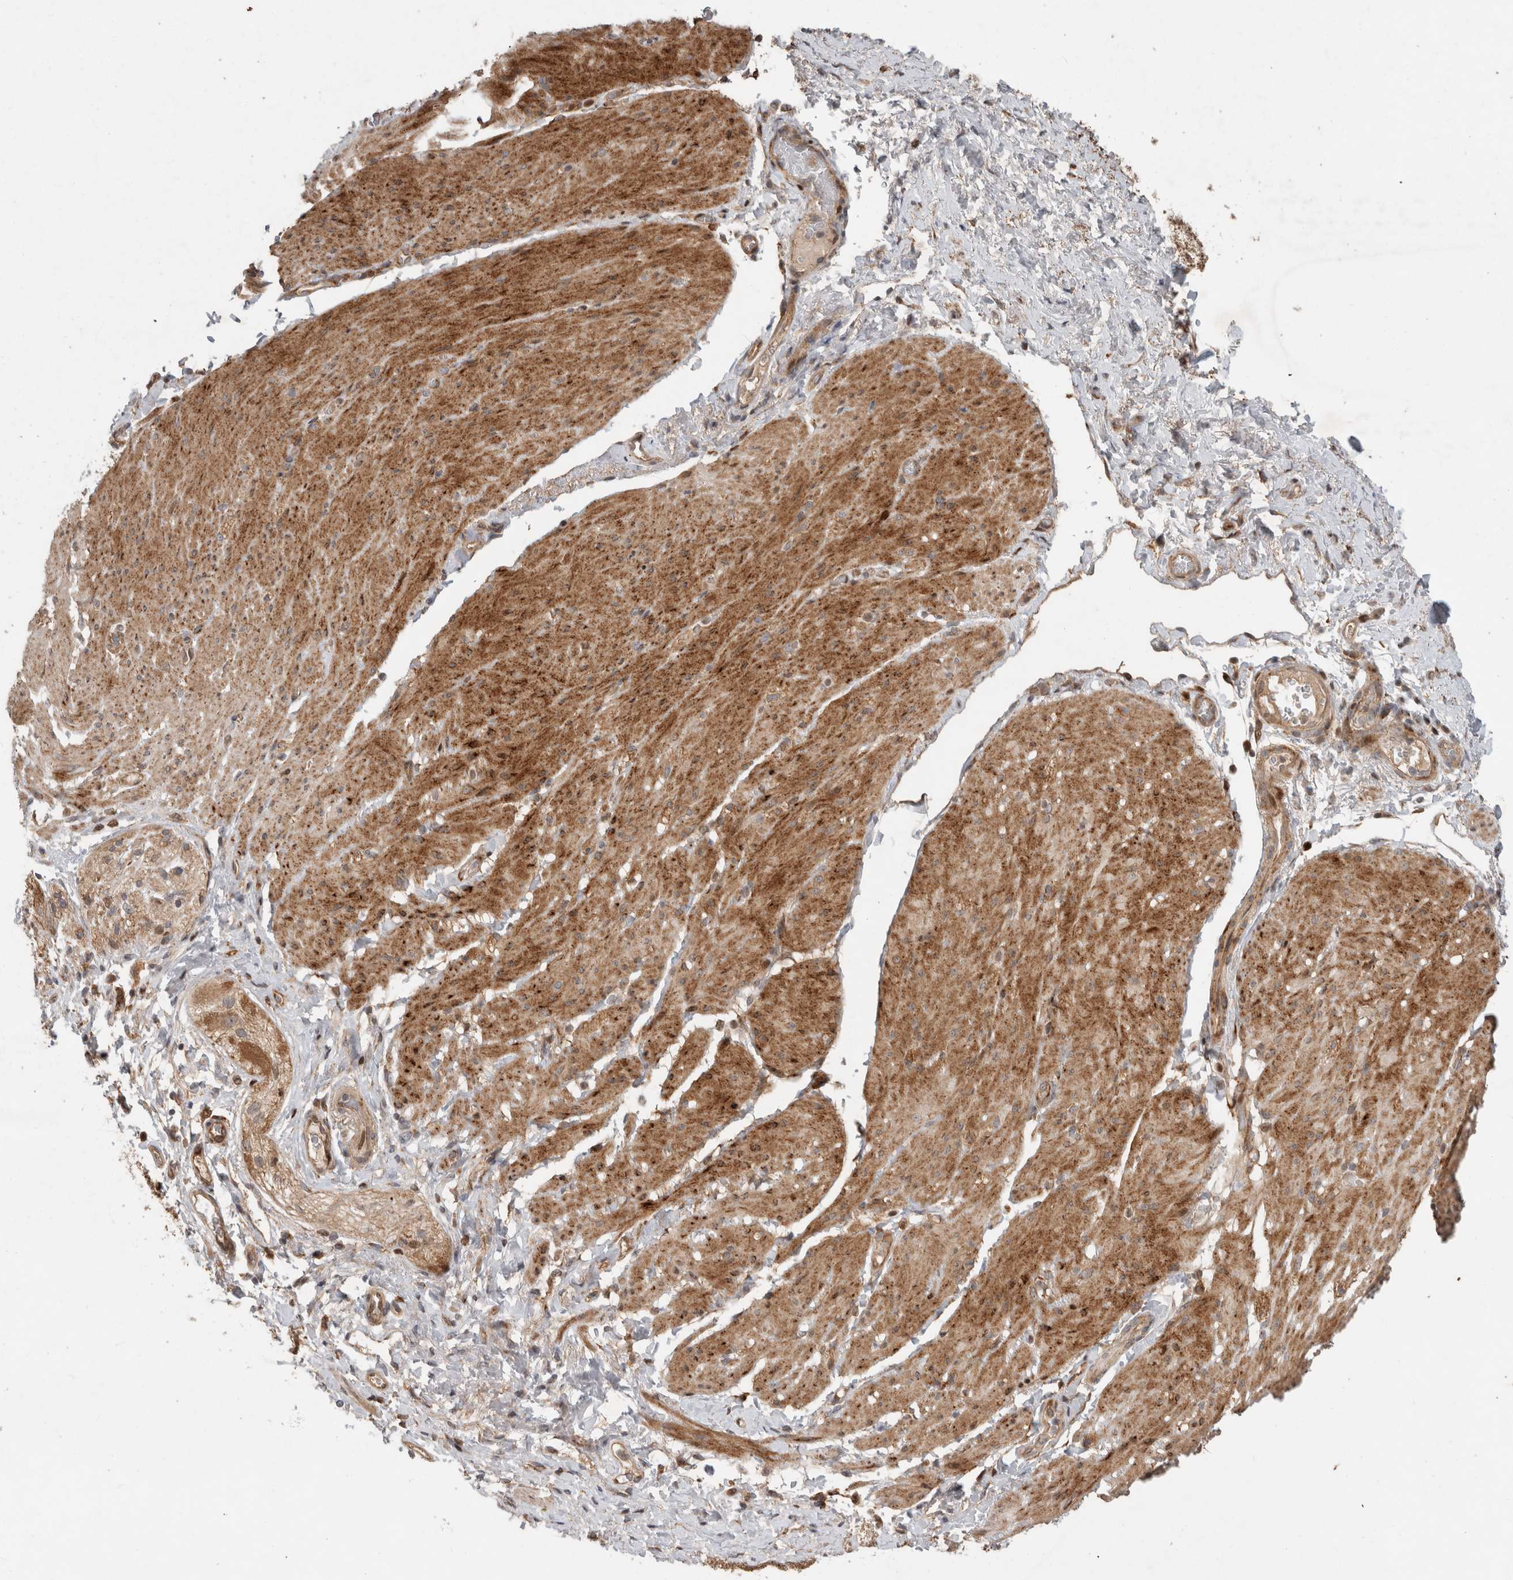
{"staining": {"intensity": "moderate", "quantity": ">75%", "location": "cytoplasmic/membranous"}, "tissue": "smooth muscle", "cell_type": "Smooth muscle cells", "image_type": "normal", "snomed": [{"axis": "morphology", "description": "Normal tissue, NOS"}, {"axis": "topography", "description": "Smooth muscle"}, {"axis": "topography", "description": "Small intestine"}], "caption": "Immunohistochemical staining of normal smooth muscle displays medium levels of moderate cytoplasmic/membranous staining in about >75% of smooth muscle cells. (Stains: DAB (3,3'-diaminobenzidine) in brown, nuclei in blue, Microscopy: brightfield microscopy at high magnification).", "gene": "INSRR", "patient": {"sex": "female", "age": 84}}